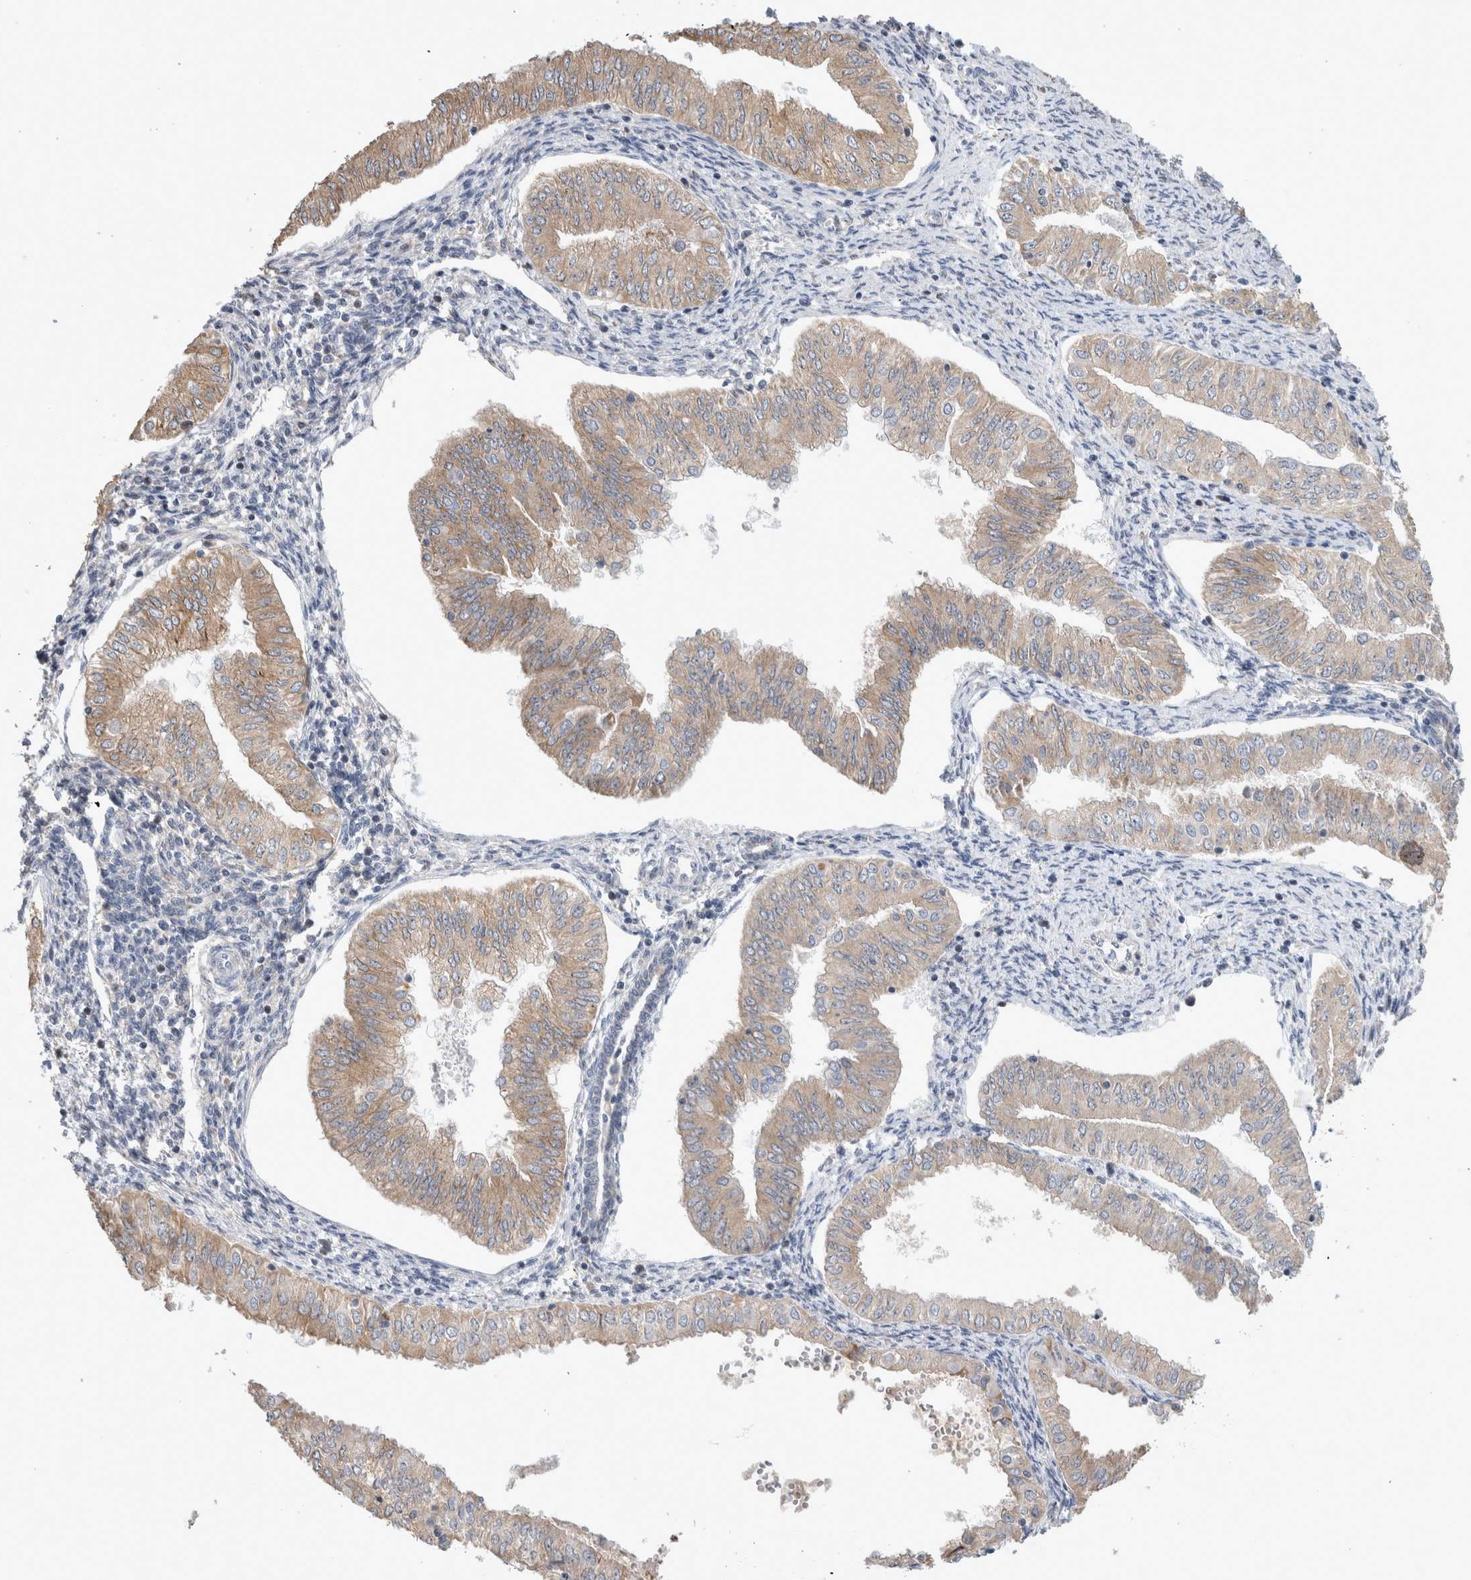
{"staining": {"intensity": "weak", "quantity": ">75%", "location": "cytoplasmic/membranous"}, "tissue": "endometrial cancer", "cell_type": "Tumor cells", "image_type": "cancer", "snomed": [{"axis": "morphology", "description": "Normal tissue, NOS"}, {"axis": "morphology", "description": "Adenocarcinoma, NOS"}, {"axis": "topography", "description": "Endometrium"}], "caption": "A brown stain highlights weak cytoplasmic/membranous positivity of a protein in endometrial adenocarcinoma tumor cells.", "gene": "TRMT9B", "patient": {"sex": "female", "age": 53}}